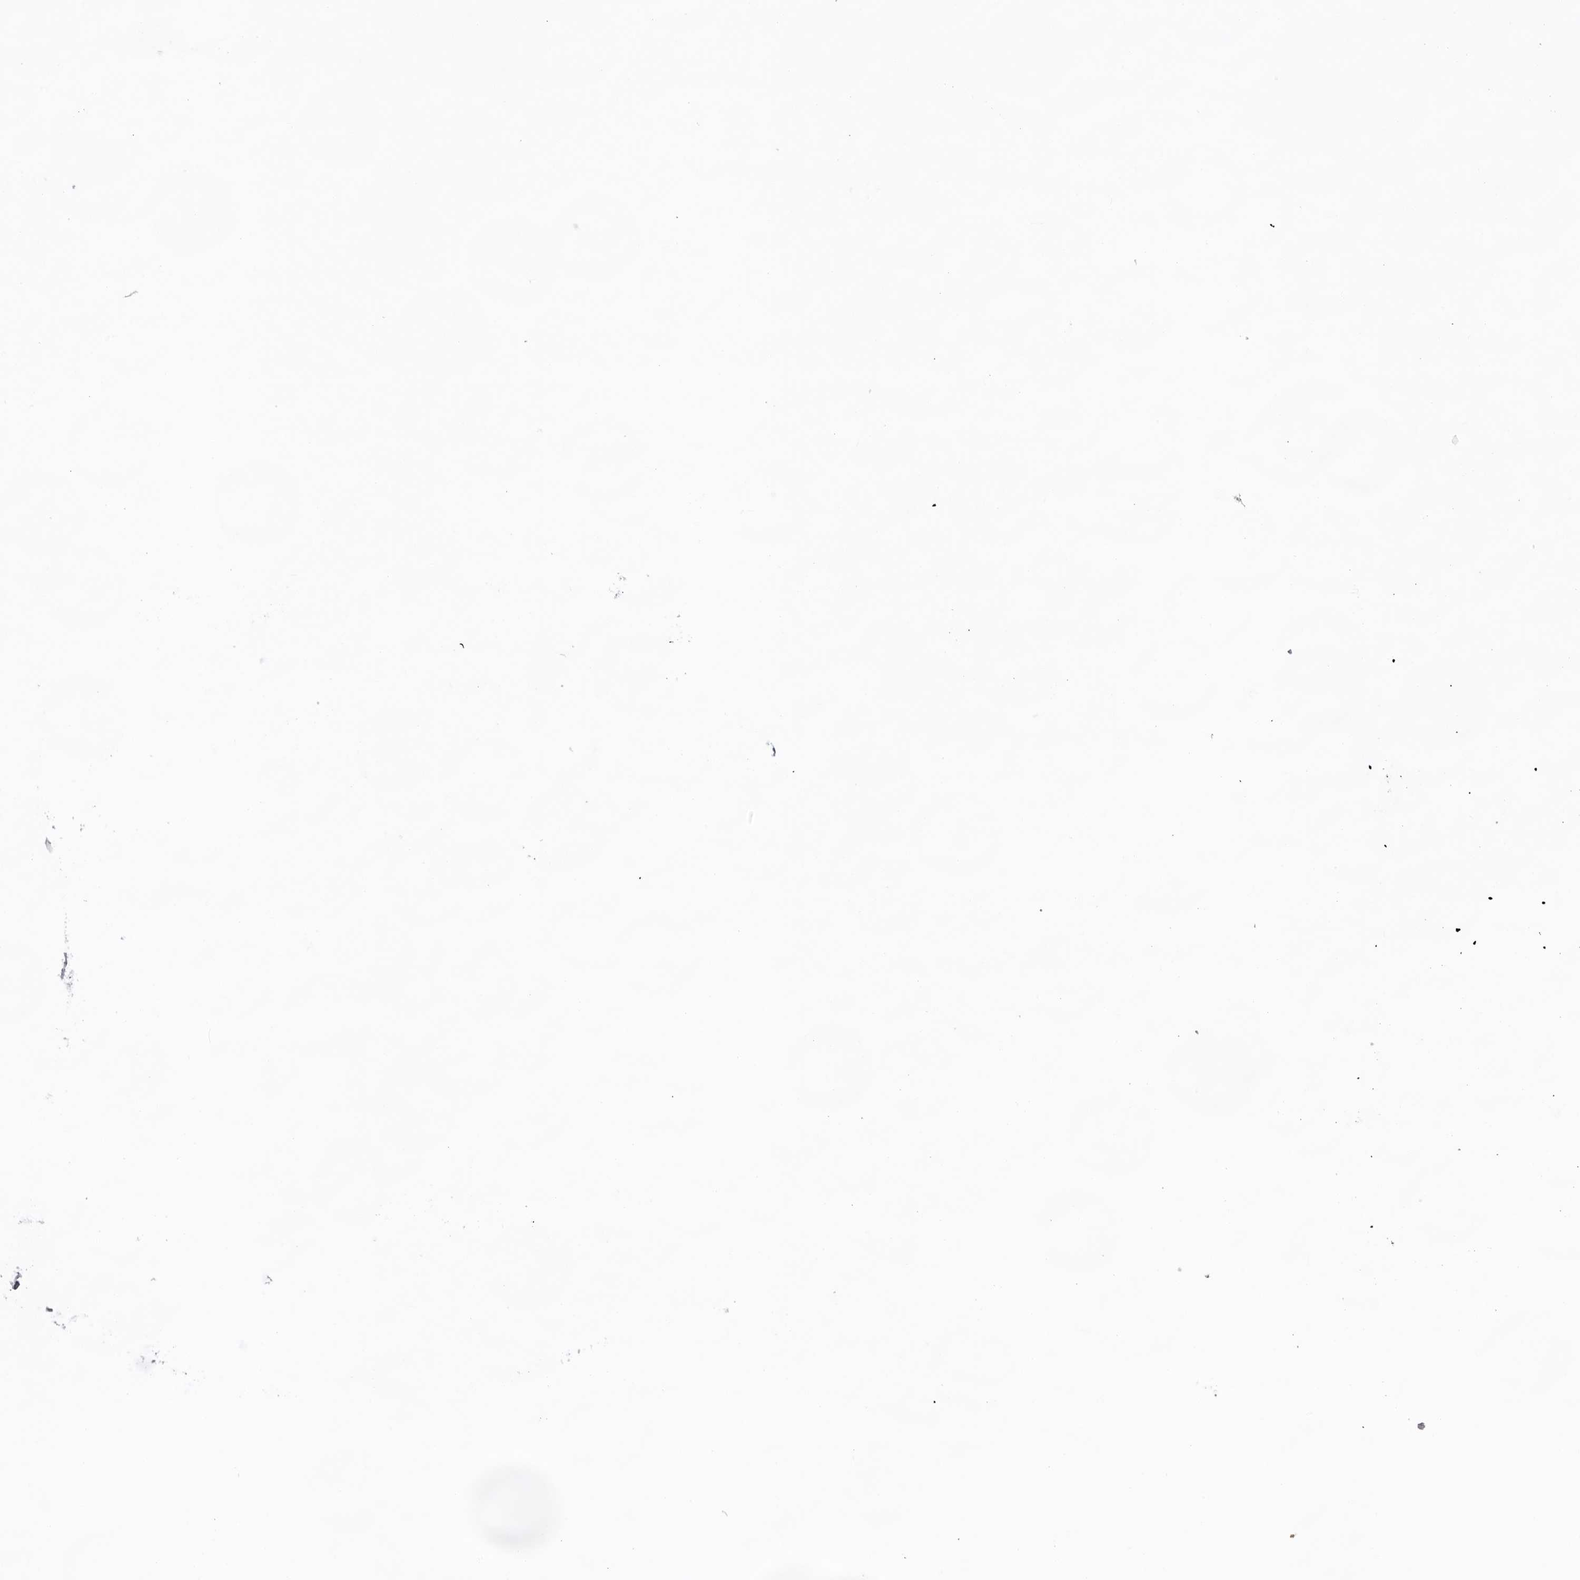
{"staining": {"intensity": "negative", "quantity": "none", "location": "none"}, "tissue": "cervical cancer", "cell_type": "Tumor cells", "image_type": "cancer", "snomed": [{"axis": "morphology", "description": "Adenocarcinoma, NOS"}, {"axis": "topography", "description": "Cervix"}], "caption": "Tumor cells show no significant protein expression in cervical adenocarcinoma.", "gene": "OGG1", "patient": {"sex": "female", "age": 36}}